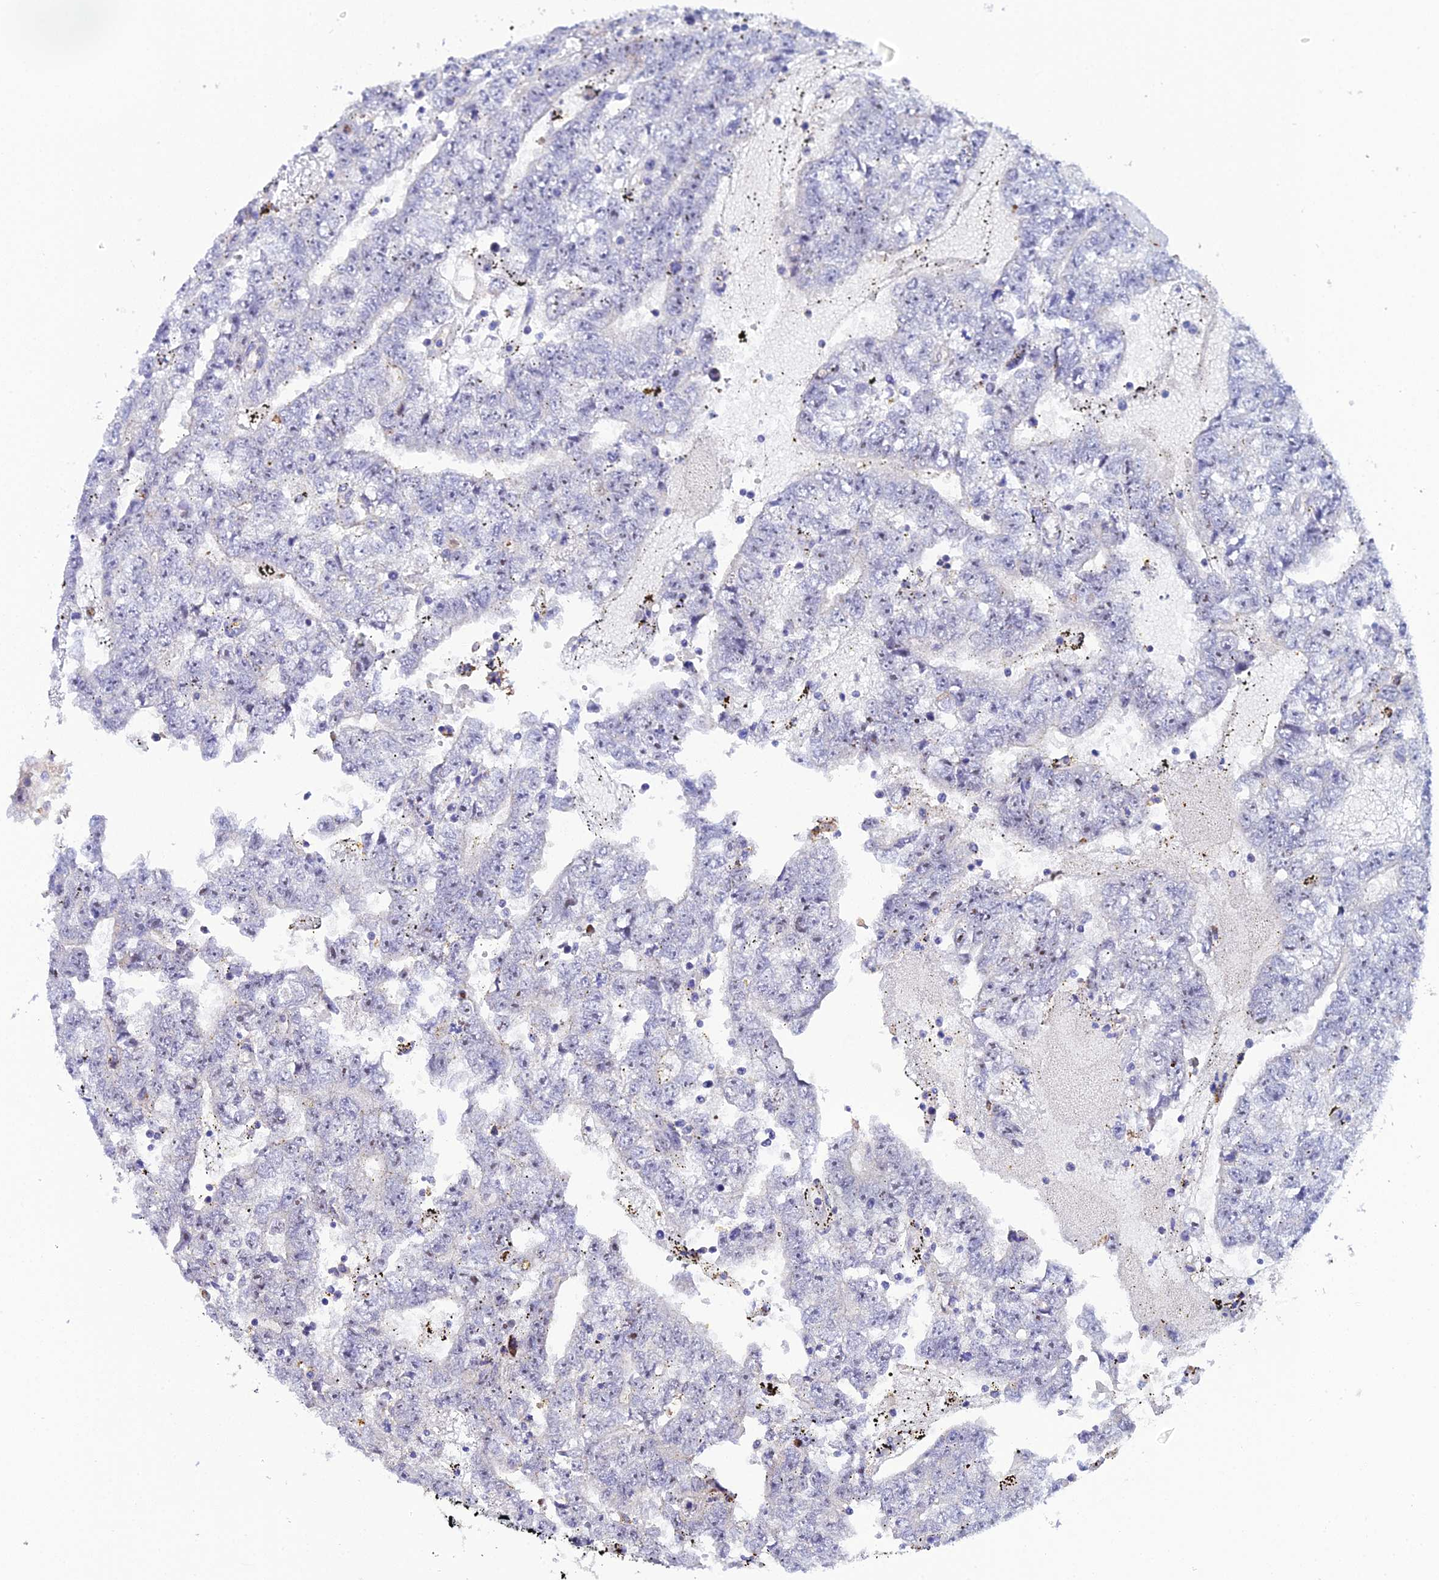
{"staining": {"intensity": "weak", "quantity": "<25%", "location": "nuclear"}, "tissue": "testis cancer", "cell_type": "Tumor cells", "image_type": "cancer", "snomed": [{"axis": "morphology", "description": "Carcinoma, Embryonal, NOS"}, {"axis": "topography", "description": "Testis"}], "caption": "An immunohistochemistry (IHC) image of testis cancer is shown. There is no staining in tumor cells of testis cancer.", "gene": "PLPP4", "patient": {"sex": "male", "age": 25}}